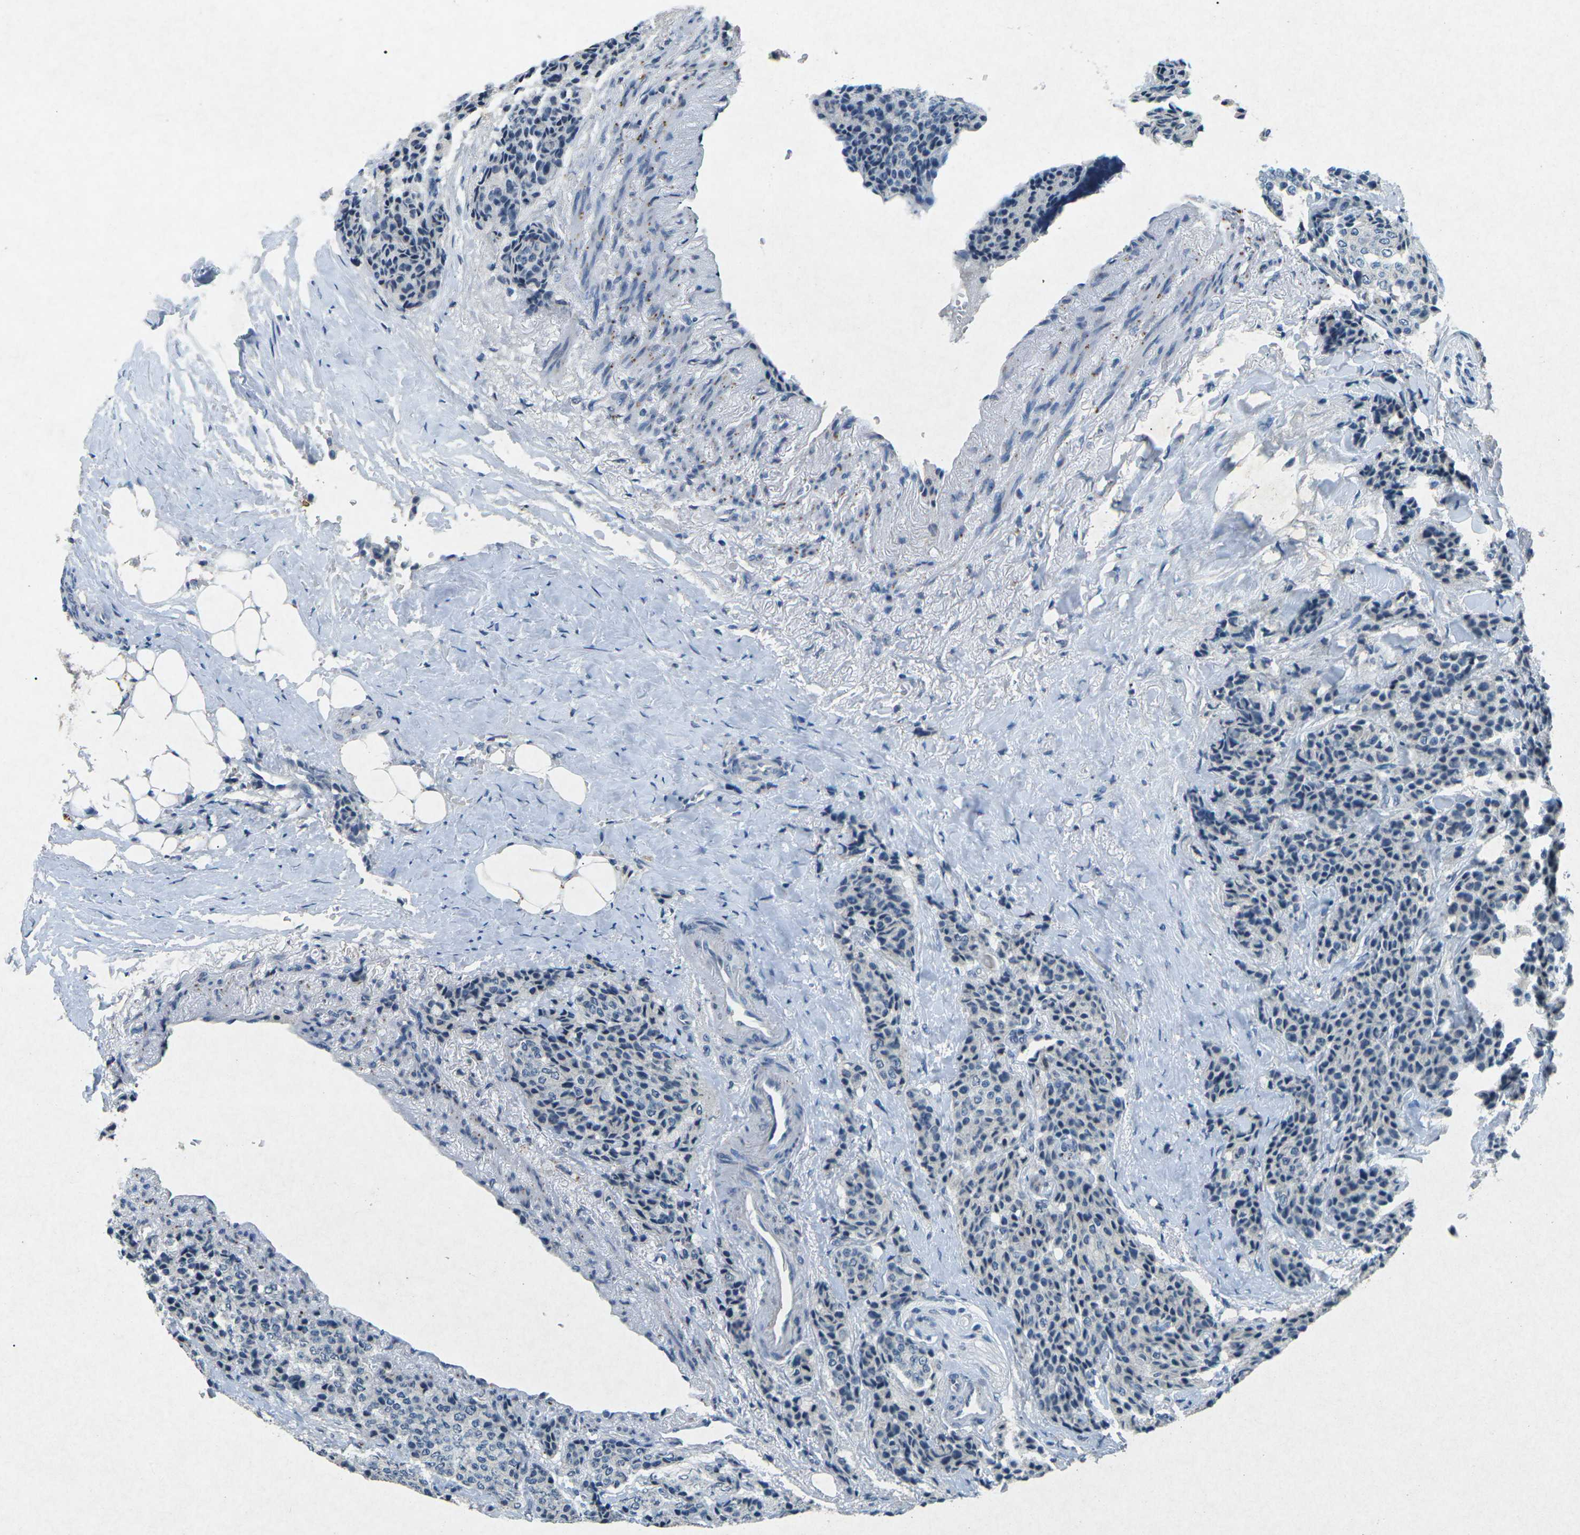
{"staining": {"intensity": "negative", "quantity": "none", "location": "none"}, "tissue": "carcinoid", "cell_type": "Tumor cells", "image_type": "cancer", "snomed": [{"axis": "morphology", "description": "Carcinoid, malignant, NOS"}, {"axis": "topography", "description": "Colon"}], "caption": "An IHC image of carcinoid (malignant) is shown. There is no staining in tumor cells of carcinoid (malignant).", "gene": "A1BG", "patient": {"sex": "female", "age": 61}}